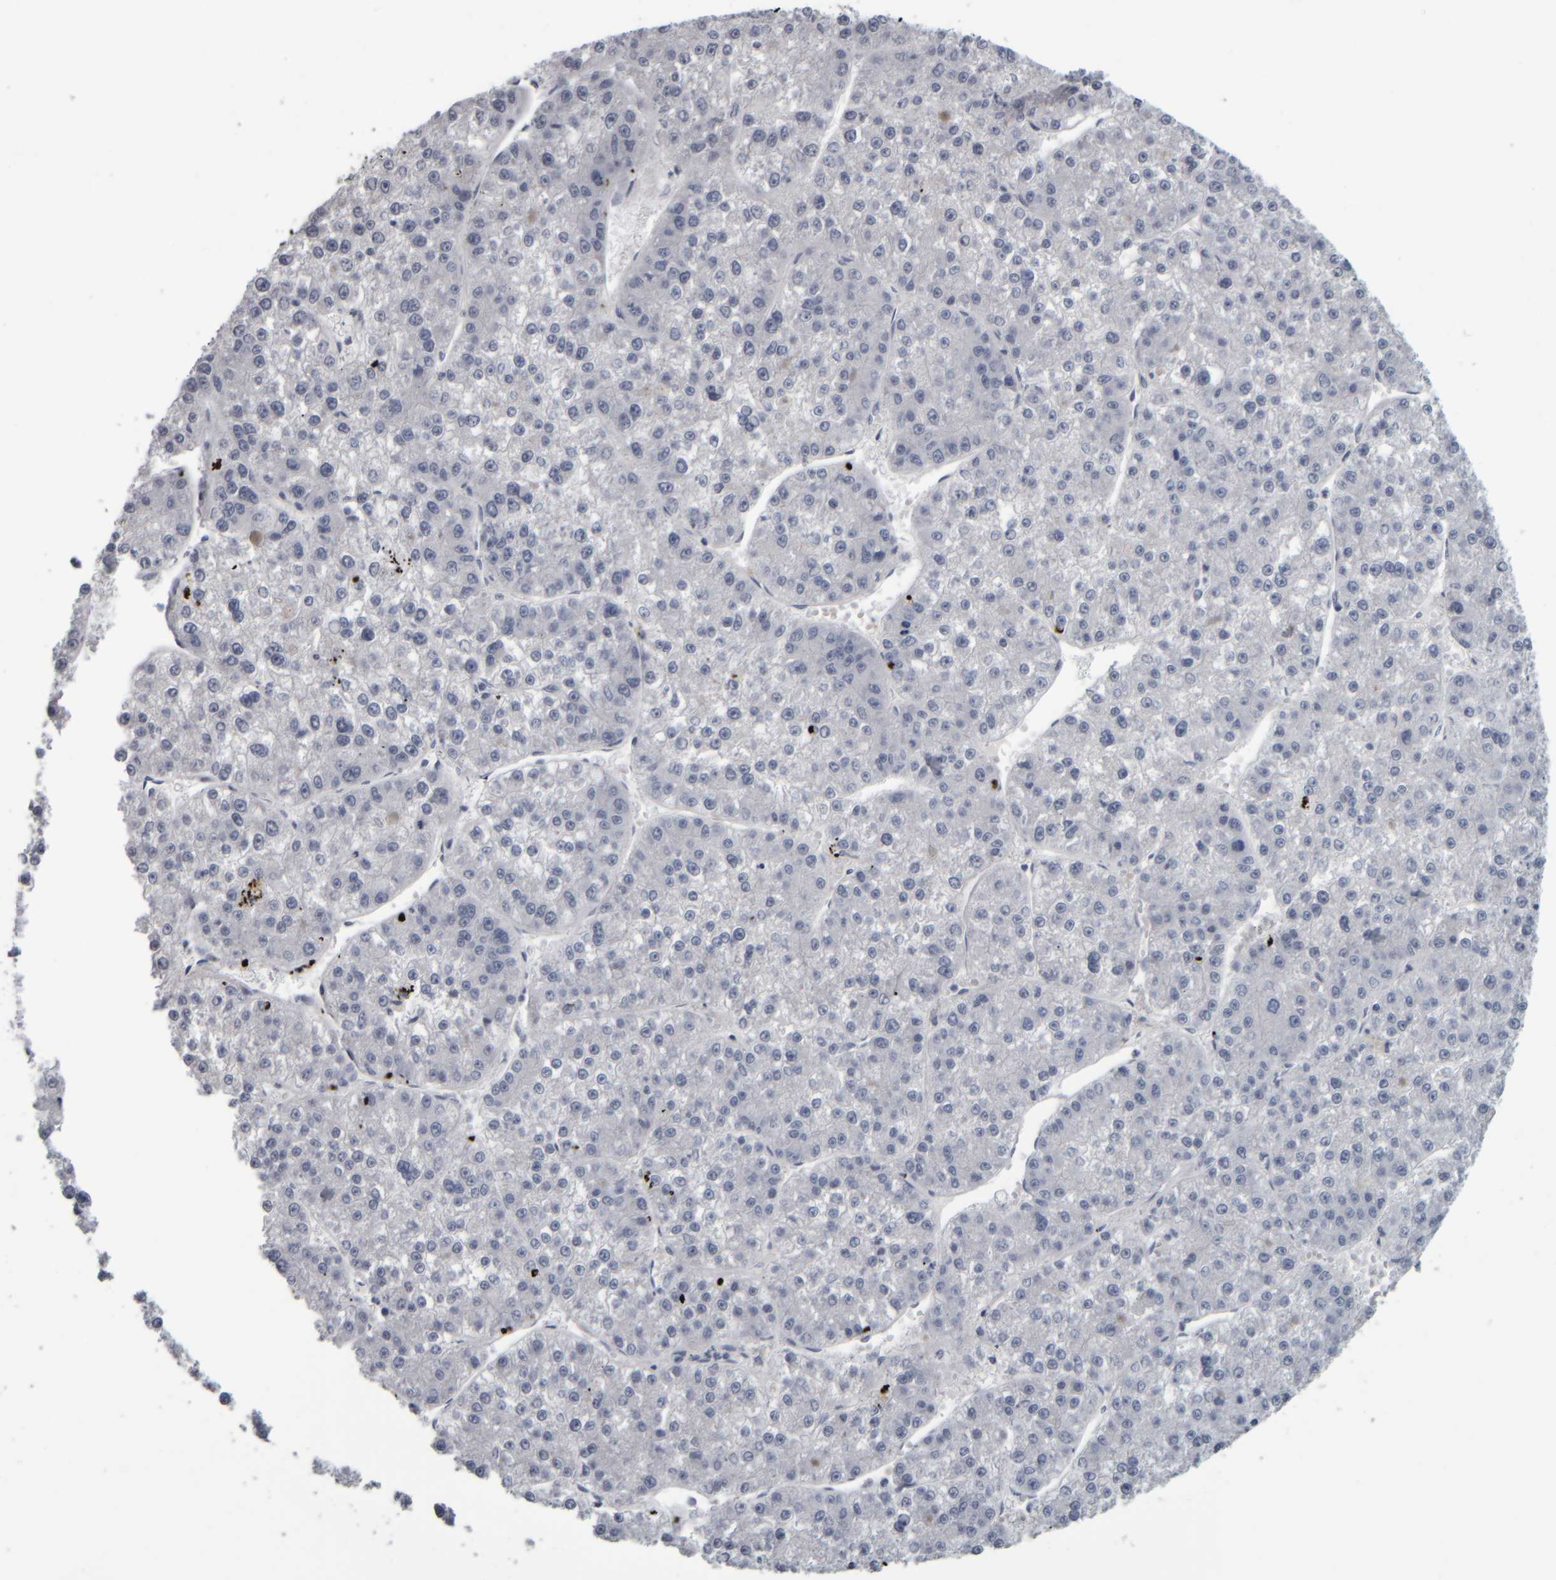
{"staining": {"intensity": "negative", "quantity": "none", "location": "none"}, "tissue": "liver cancer", "cell_type": "Tumor cells", "image_type": "cancer", "snomed": [{"axis": "morphology", "description": "Carcinoma, Hepatocellular, NOS"}, {"axis": "topography", "description": "Liver"}], "caption": "A photomicrograph of liver cancer stained for a protein displays no brown staining in tumor cells.", "gene": "CAVIN4", "patient": {"sex": "female", "age": 73}}